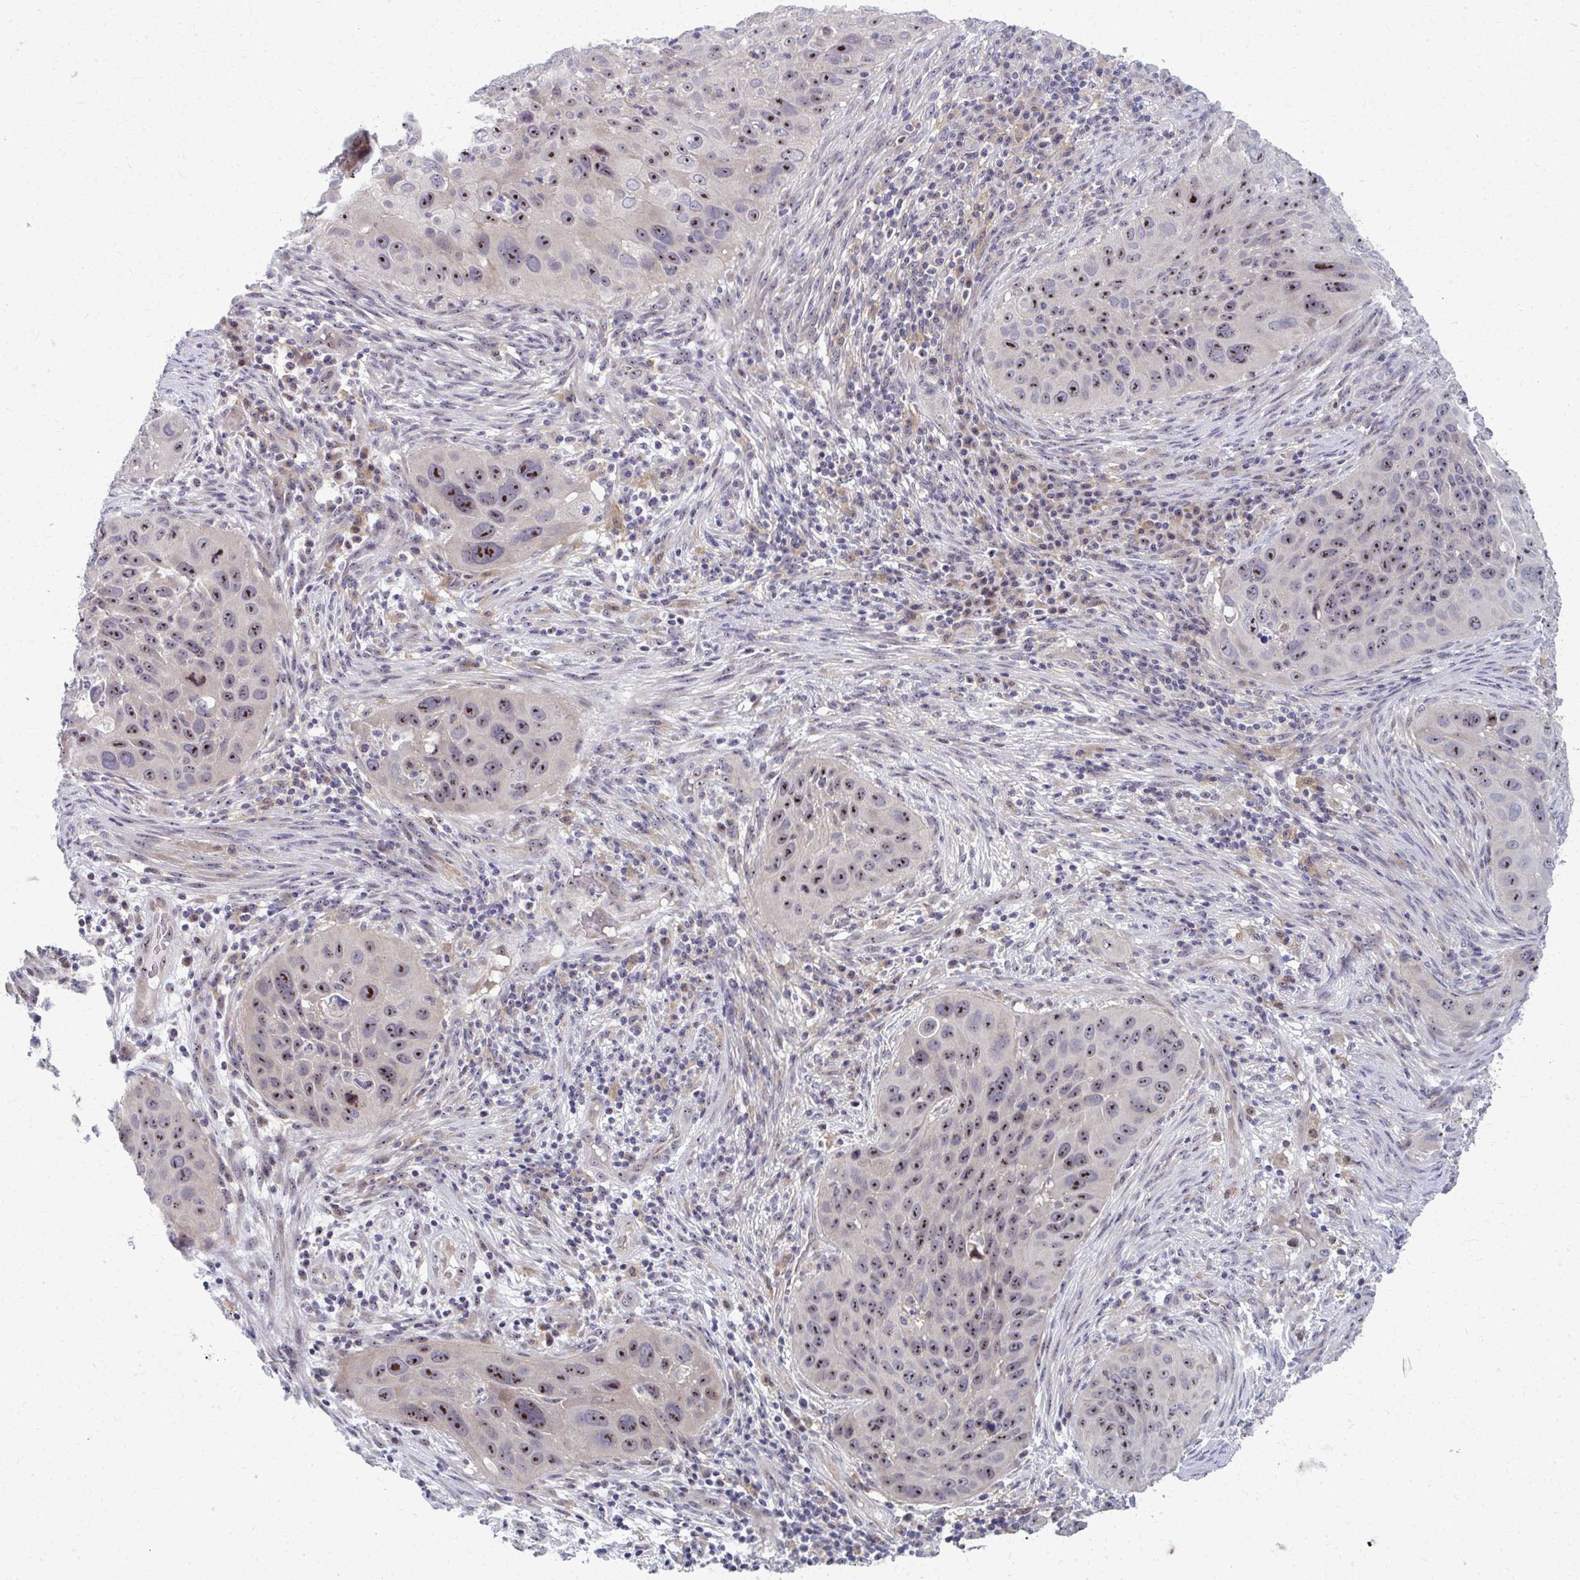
{"staining": {"intensity": "strong", "quantity": "25%-75%", "location": "nuclear"}, "tissue": "lung cancer", "cell_type": "Tumor cells", "image_type": "cancer", "snomed": [{"axis": "morphology", "description": "Squamous cell carcinoma, NOS"}, {"axis": "topography", "description": "Lung"}], "caption": "This micrograph demonstrates IHC staining of lung squamous cell carcinoma, with high strong nuclear staining in approximately 25%-75% of tumor cells.", "gene": "NUDT16", "patient": {"sex": "male", "age": 63}}